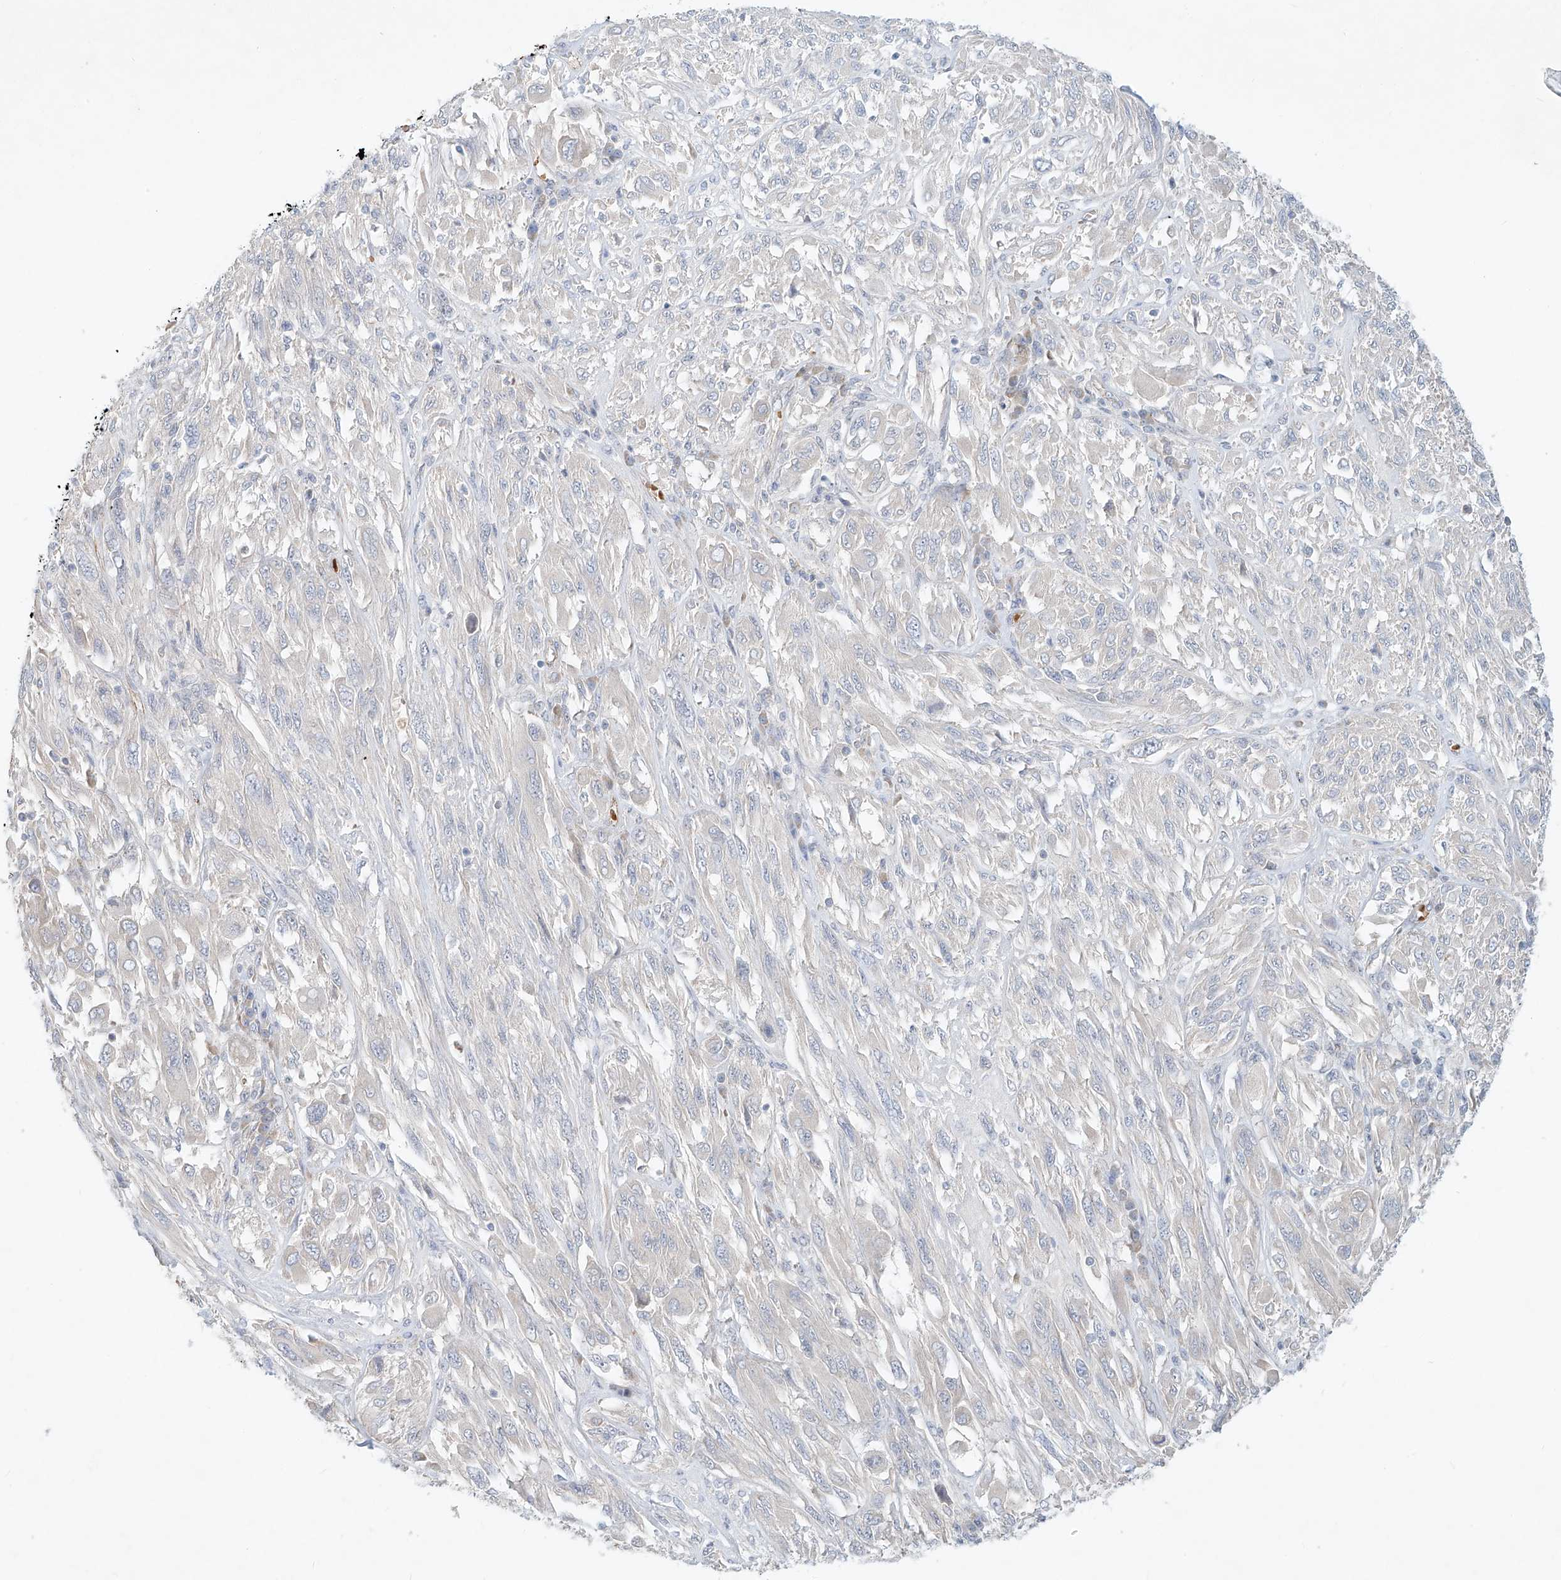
{"staining": {"intensity": "negative", "quantity": "none", "location": "none"}, "tissue": "melanoma", "cell_type": "Tumor cells", "image_type": "cancer", "snomed": [{"axis": "morphology", "description": "Malignant melanoma, NOS"}, {"axis": "topography", "description": "Skin"}], "caption": "A high-resolution micrograph shows immunohistochemistry (IHC) staining of melanoma, which displays no significant staining in tumor cells. (DAB immunohistochemistry (IHC) with hematoxylin counter stain).", "gene": "SYTL3", "patient": {"sex": "female", "age": 91}}